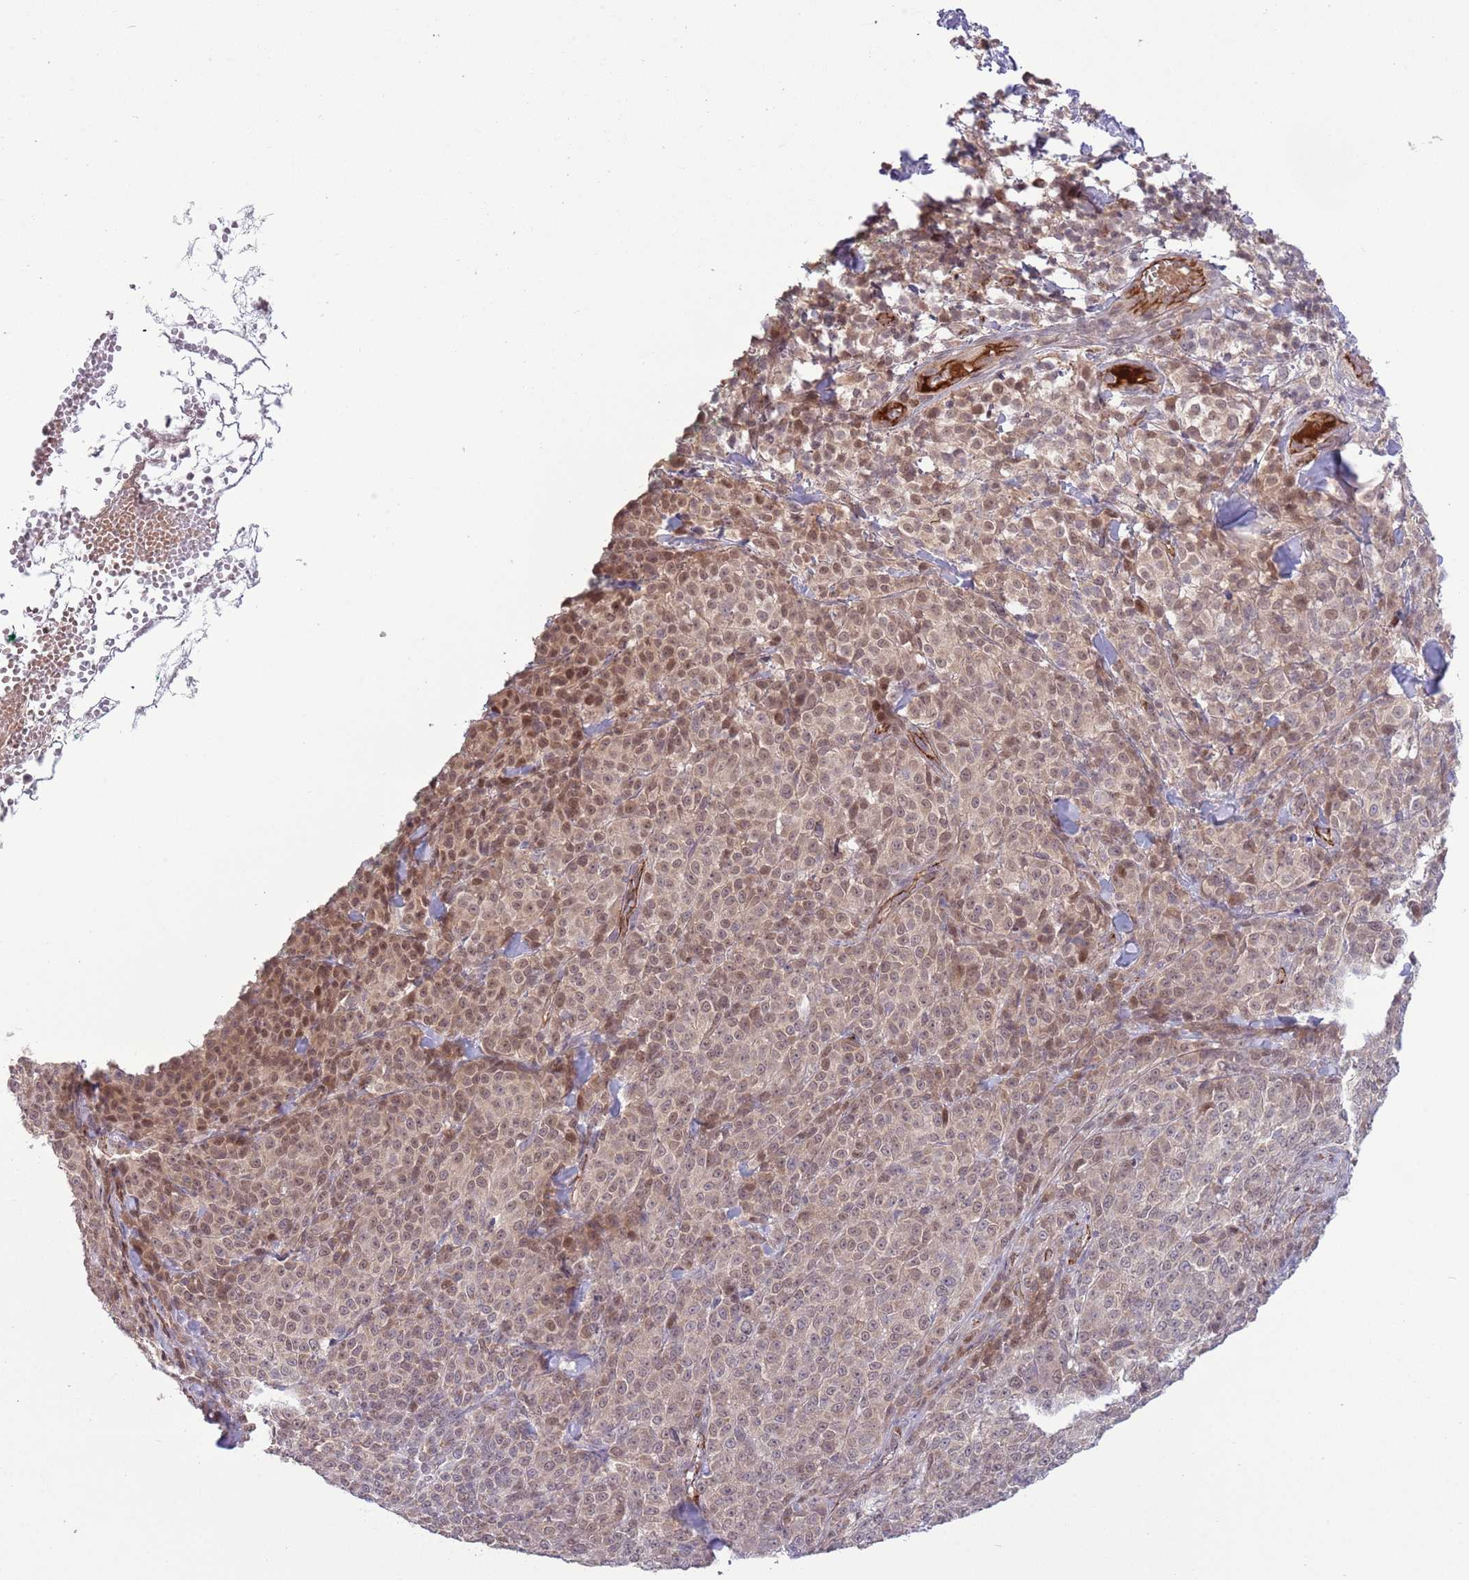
{"staining": {"intensity": "moderate", "quantity": "25%-75%", "location": "cytoplasmic/membranous,nuclear"}, "tissue": "melanoma", "cell_type": "Tumor cells", "image_type": "cancer", "snomed": [{"axis": "morphology", "description": "Normal tissue, NOS"}, {"axis": "morphology", "description": "Malignant melanoma, NOS"}, {"axis": "topography", "description": "Skin"}], "caption": "Protein staining of malignant melanoma tissue exhibits moderate cytoplasmic/membranous and nuclear expression in approximately 25%-75% of tumor cells. The protein of interest is stained brown, and the nuclei are stained in blue (DAB (3,3'-diaminobenzidine) IHC with brightfield microscopy, high magnification).", "gene": "DPP10", "patient": {"sex": "female", "age": 34}}